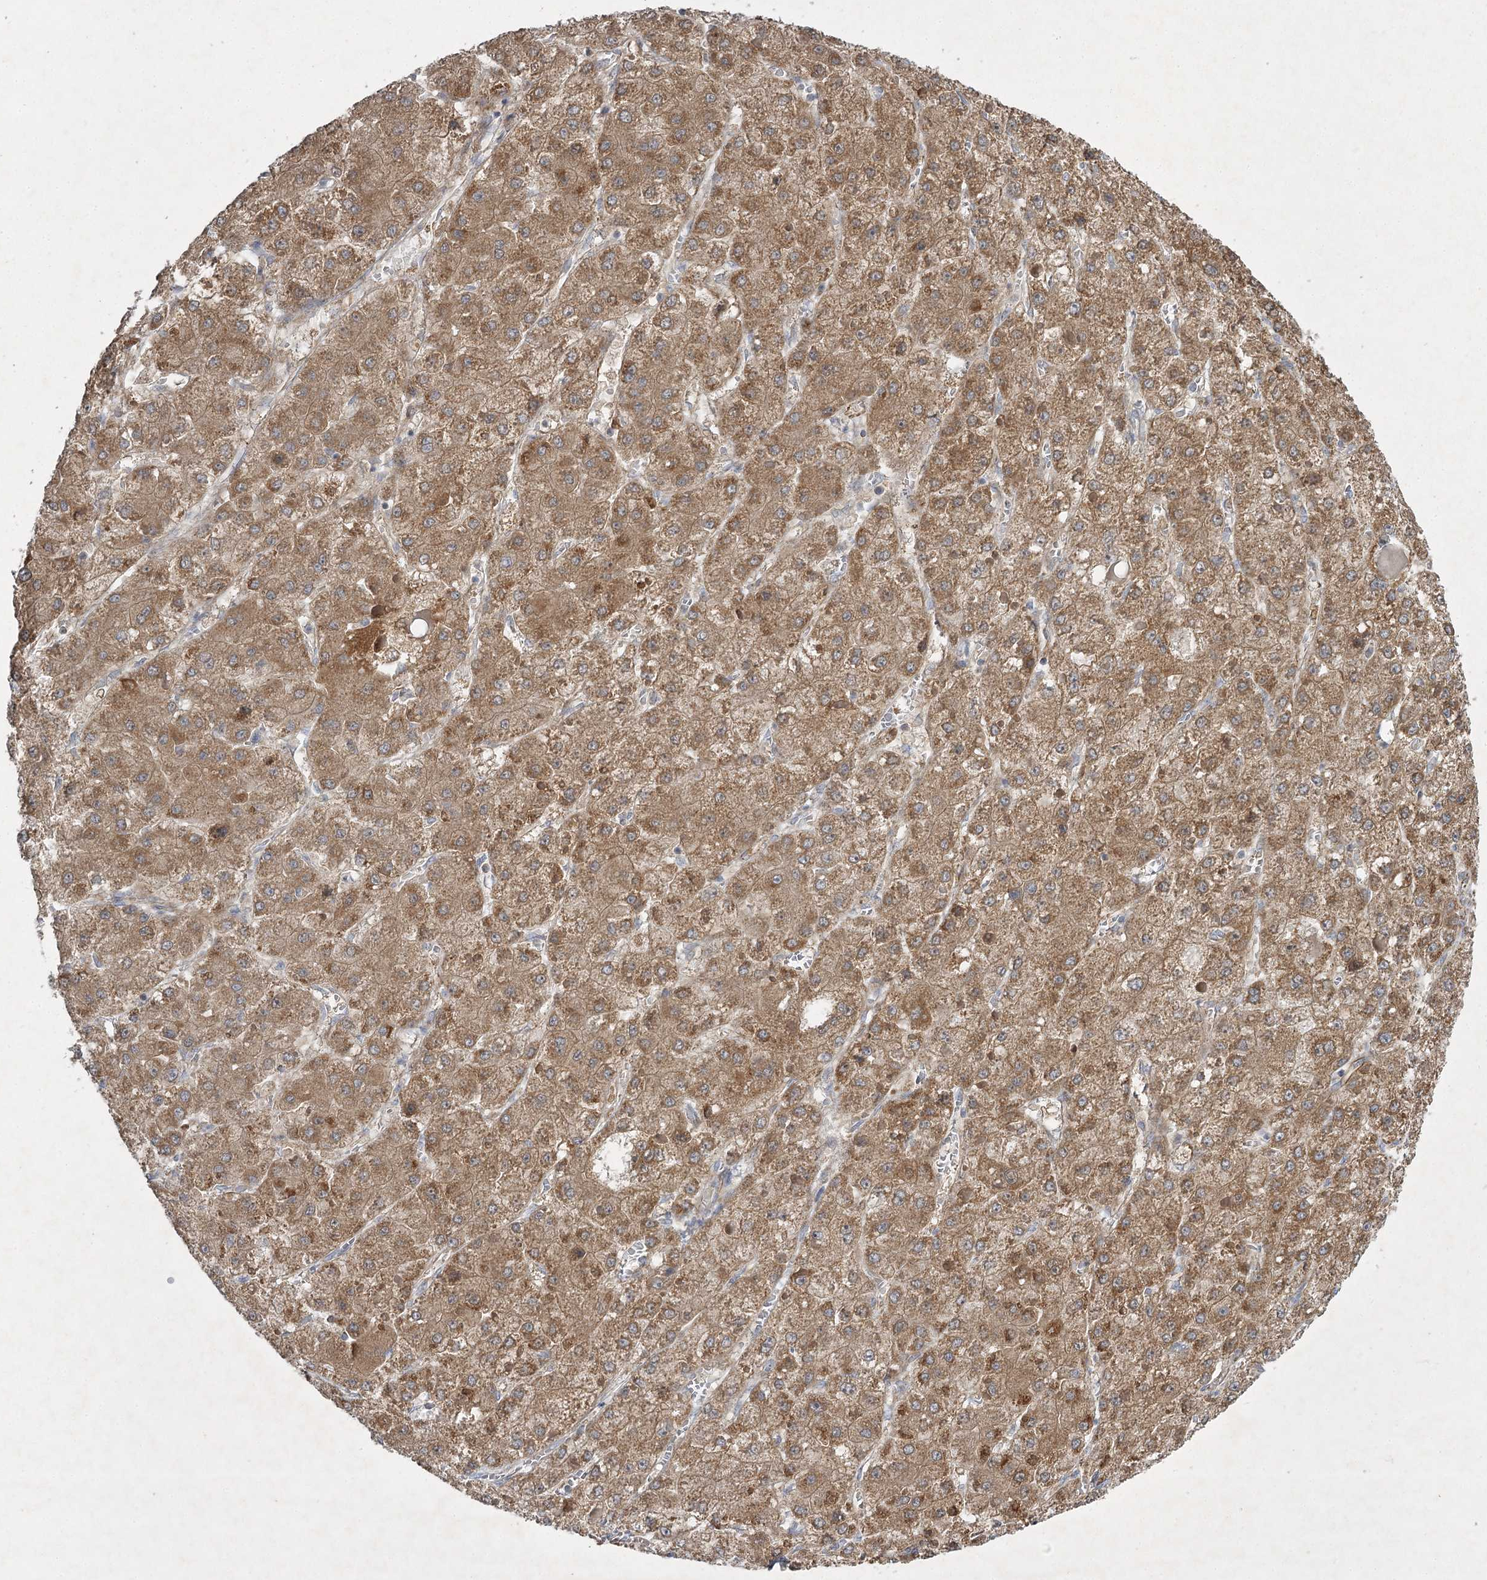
{"staining": {"intensity": "moderate", "quantity": ">75%", "location": "cytoplasmic/membranous"}, "tissue": "liver cancer", "cell_type": "Tumor cells", "image_type": "cancer", "snomed": [{"axis": "morphology", "description": "Carcinoma, Hepatocellular, NOS"}, {"axis": "topography", "description": "Liver"}], "caption": "Brown immunohistochemical staining in human liver cancer (hepatocellular carcinoma) demonstrates moderate cytoplasmic/membranous expression in approximately >75% of tumor cells. (DAB (3,3'-diaminobenzidine) IHC, brown staining for protein, blue staining for nuclei).", "gene": "KIAA0825", "patient": {"sex": "female", "age": 73}}